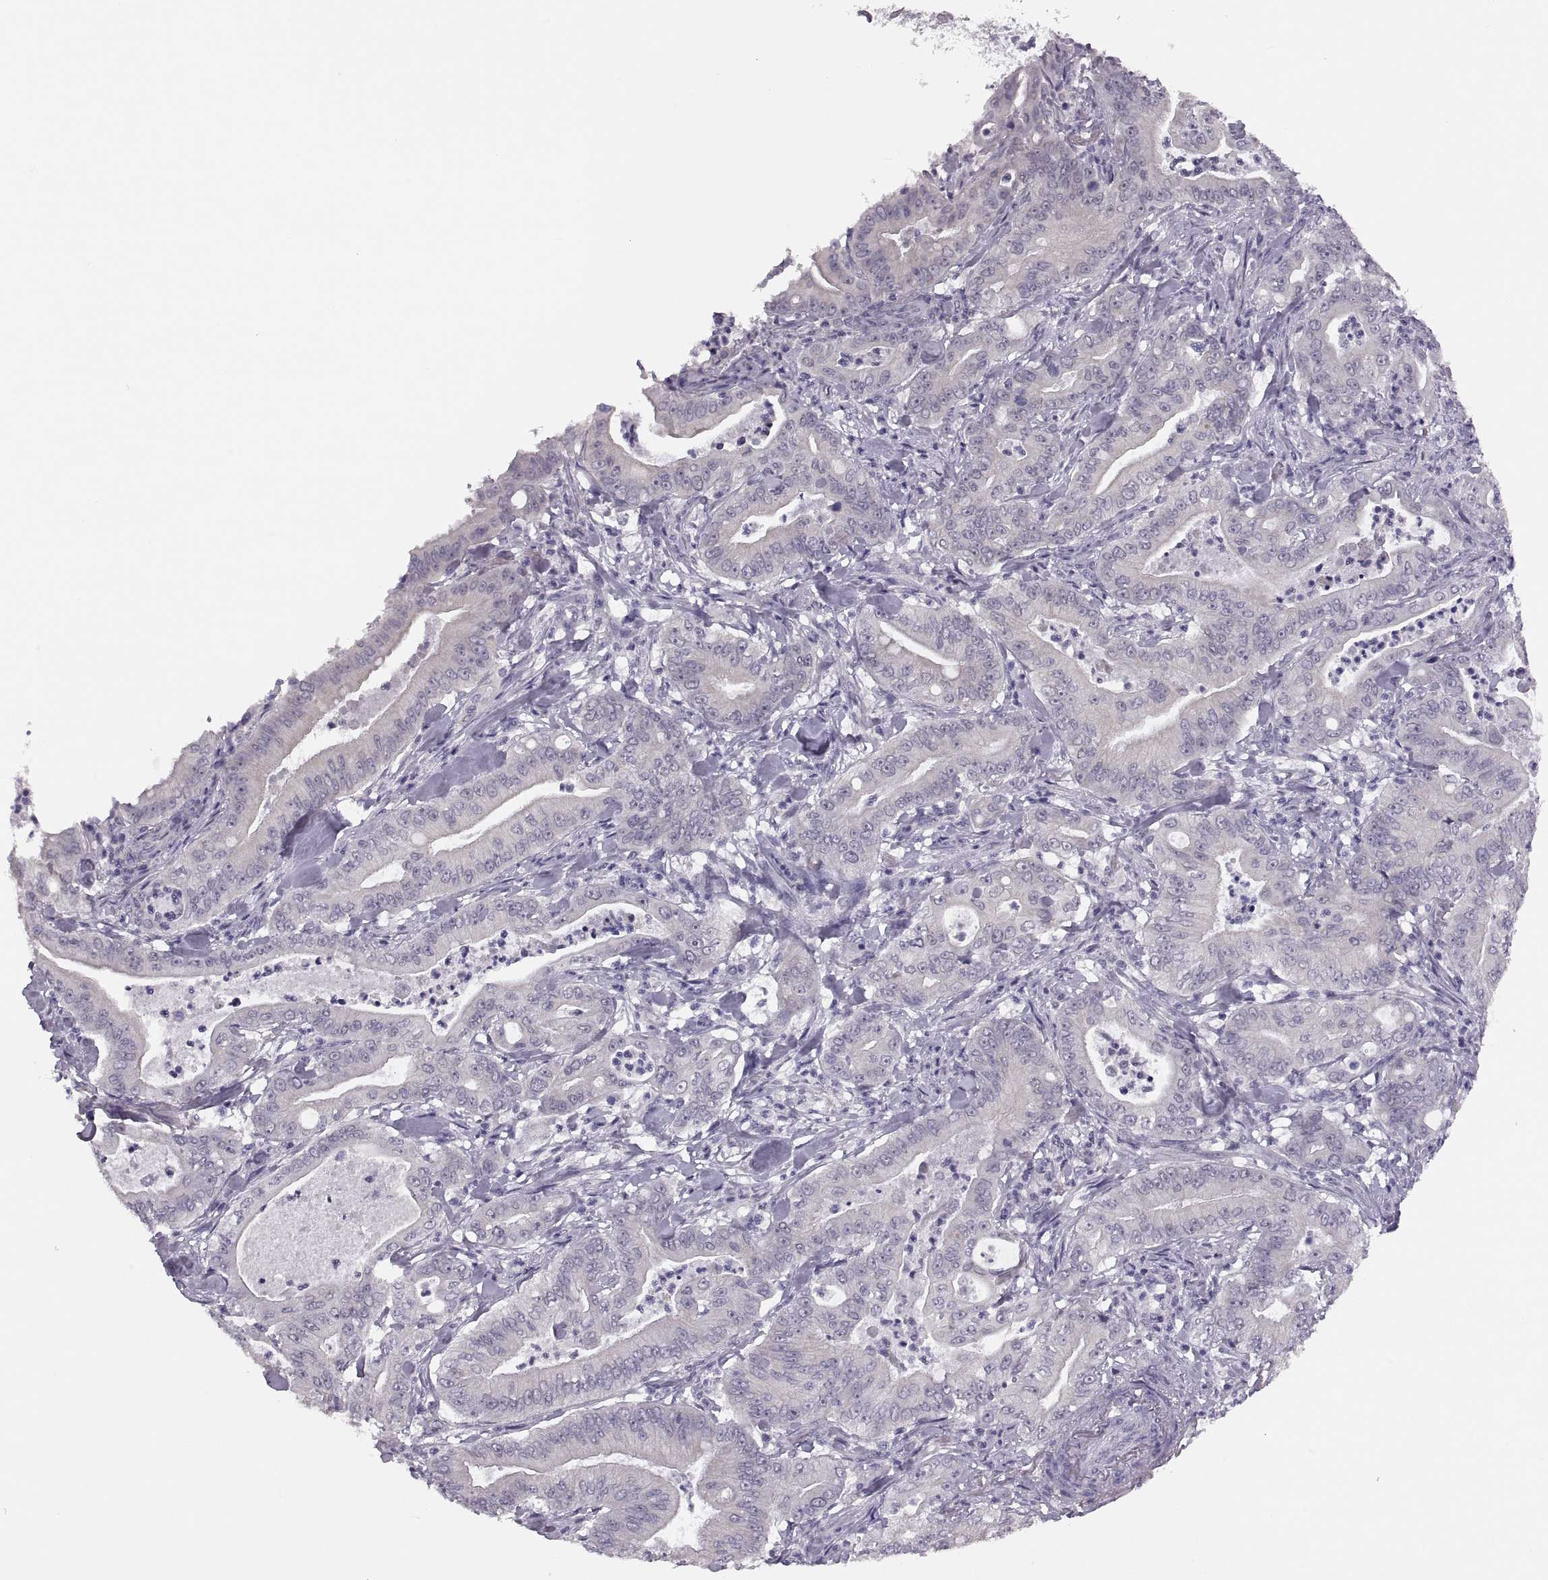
{"staining": {"intensity": "negative", "quantity": "none", "location": "none"}, "tissue": "pancreatic cancer", "cell_type": "Tumor cells", "image_type": "cancer", "snomed": [{"axis": "morphology", "description": "Adenocarcinoma, NOS"}, {"axis": "topography", "description": "Pancreas"}], "caption": "Adenocarcinoma (pancreatic) was stained to show a protein in brown. There is no significant positivity in tumor cells. (Brightfield microscopy of DAB immunohistochemistry (IHC) at high magnification).", "gene": "ADH6", "patient": {"sex": "male", "age": 71}}